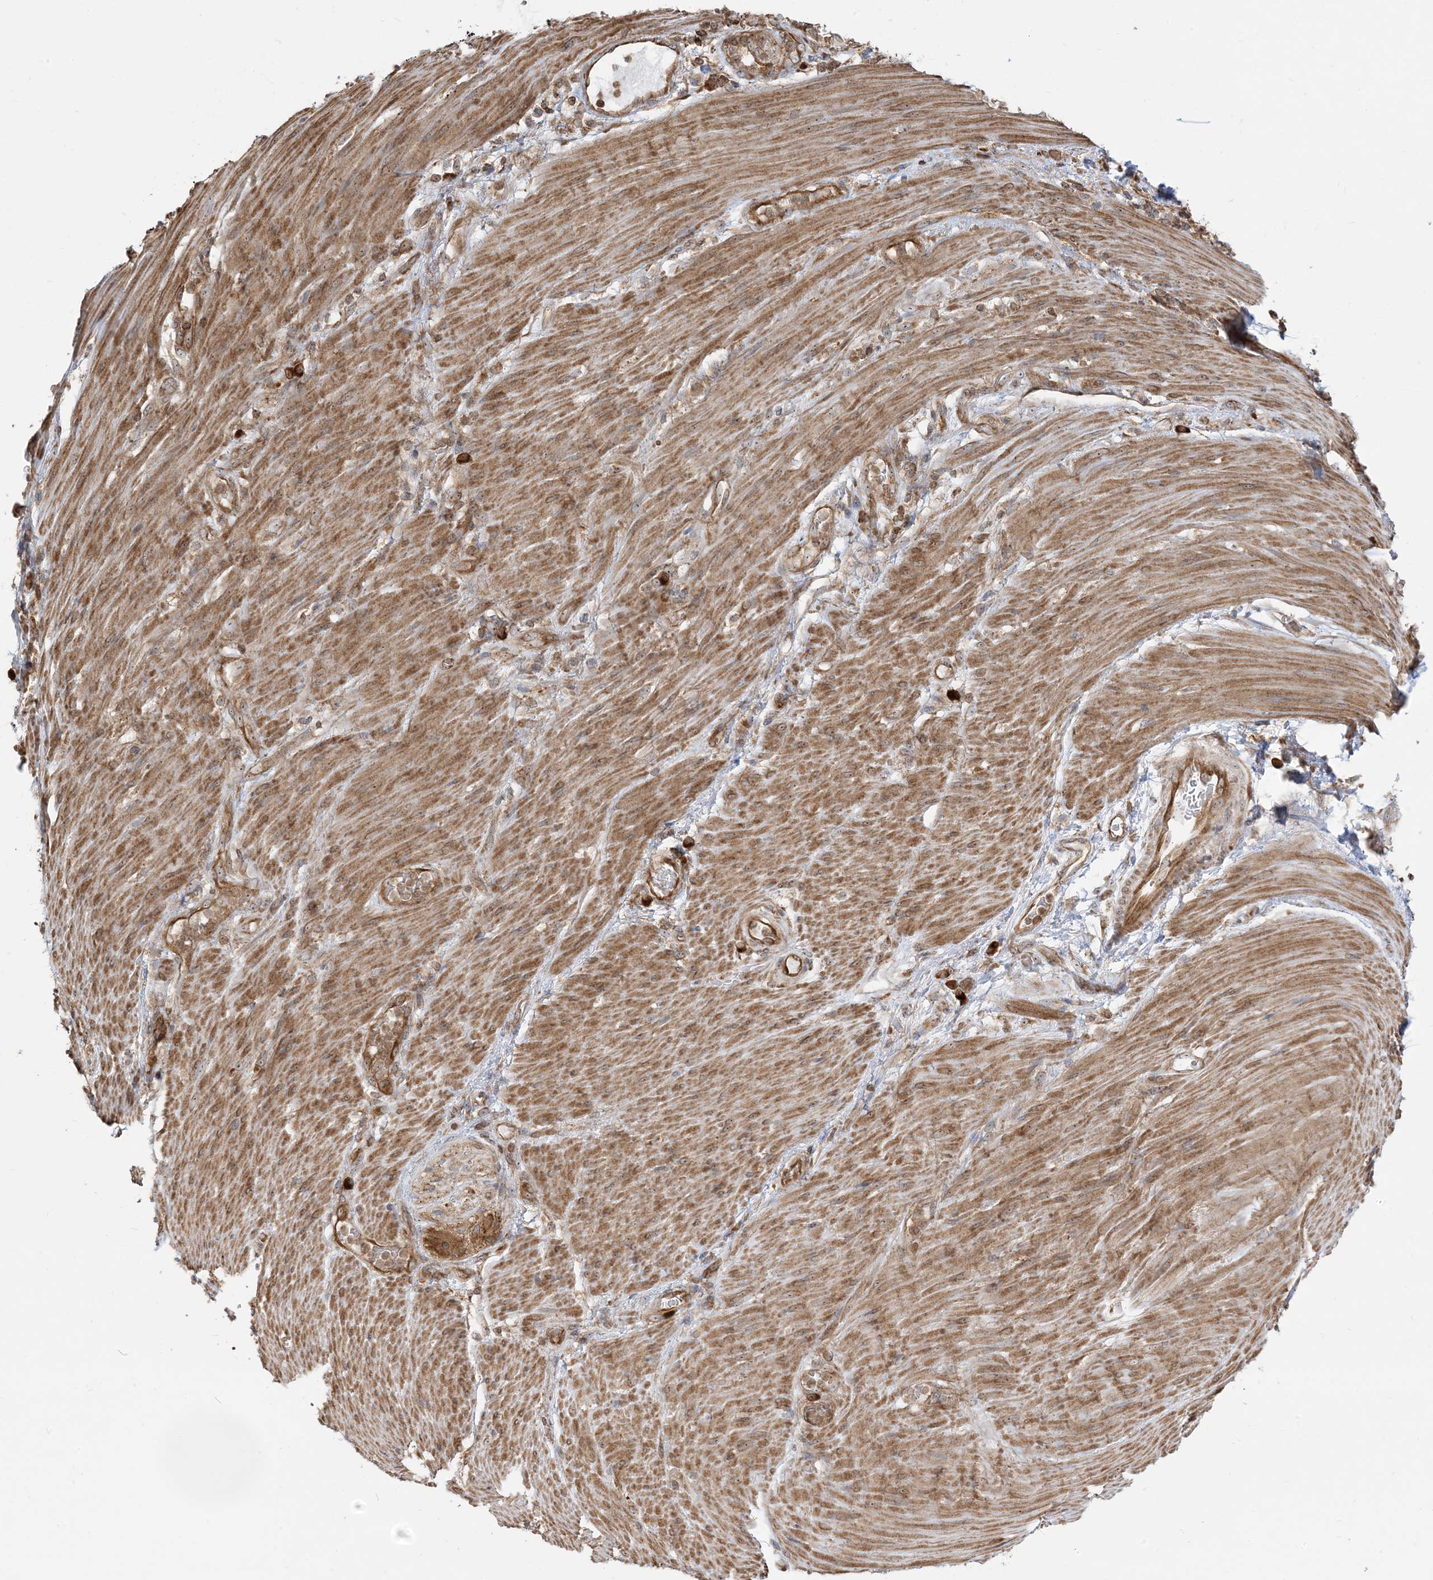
{"staining": {"intensity": "moderate", "quantity": ">75%", "location": "cytoplasmic/membranous,nuclear"}, "tissue": "stomach cancer", "cell_type": "Tumor cells", "image_type": "cancer", "snomed": [{"axis": "morphology", "description": "Adenocarcinoma, NOS"}, {"axis": "topography", "description": "Stomach"}], "caption": "Stomach adenocarcinoma stained for a protein shows moderate cytoplasmic/membranous and nuclear positivity in tumor cells.", "gene": "SRP72", "patient": {"sex": "female", "age": 73}}